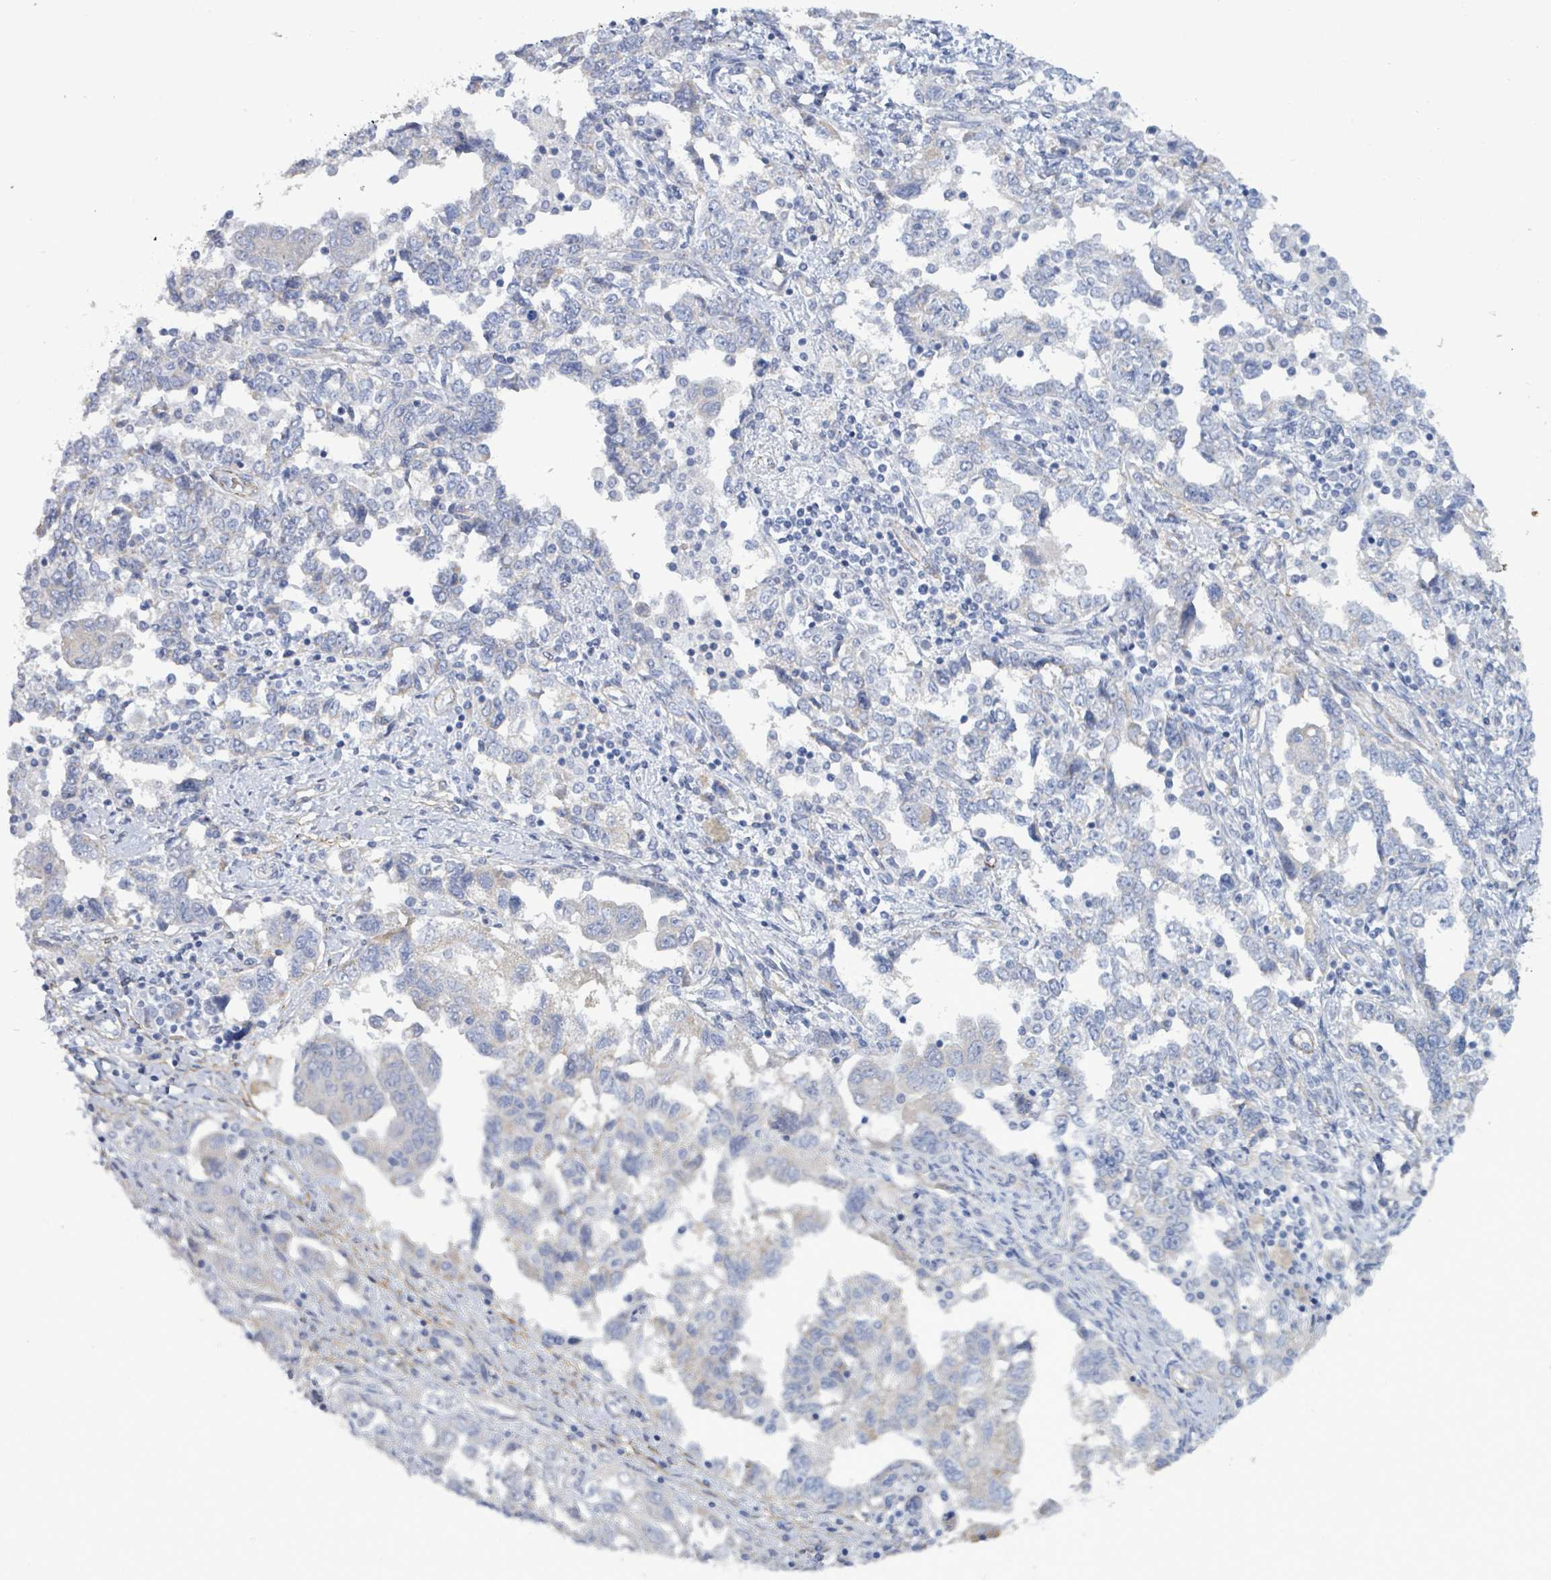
{"staining": {"intensity": "negative", "quantity": "none", "location": "none"}, "tissue": "ovarian cancer", "cell_type": "Tumor cells", "image_type": "cancer", "snomed": [{"axis": "morphology", "description": "Carcinoma, NOS"}, {"axis": "morphology", "description": "Cystadenocarcinoma, serous, NOS"}, {"axis": "topography", "description": "Ovary"}], "caption": "Ovarian cancer (carcinoma) was stained to show a protein in brown. There is no significant positivity in tumor cells. (Immunohistochemistry, brightfield microscopy, high magnification).", "gene": "DMRTC1B", "patient": {"sex": "female", "age": 69}}